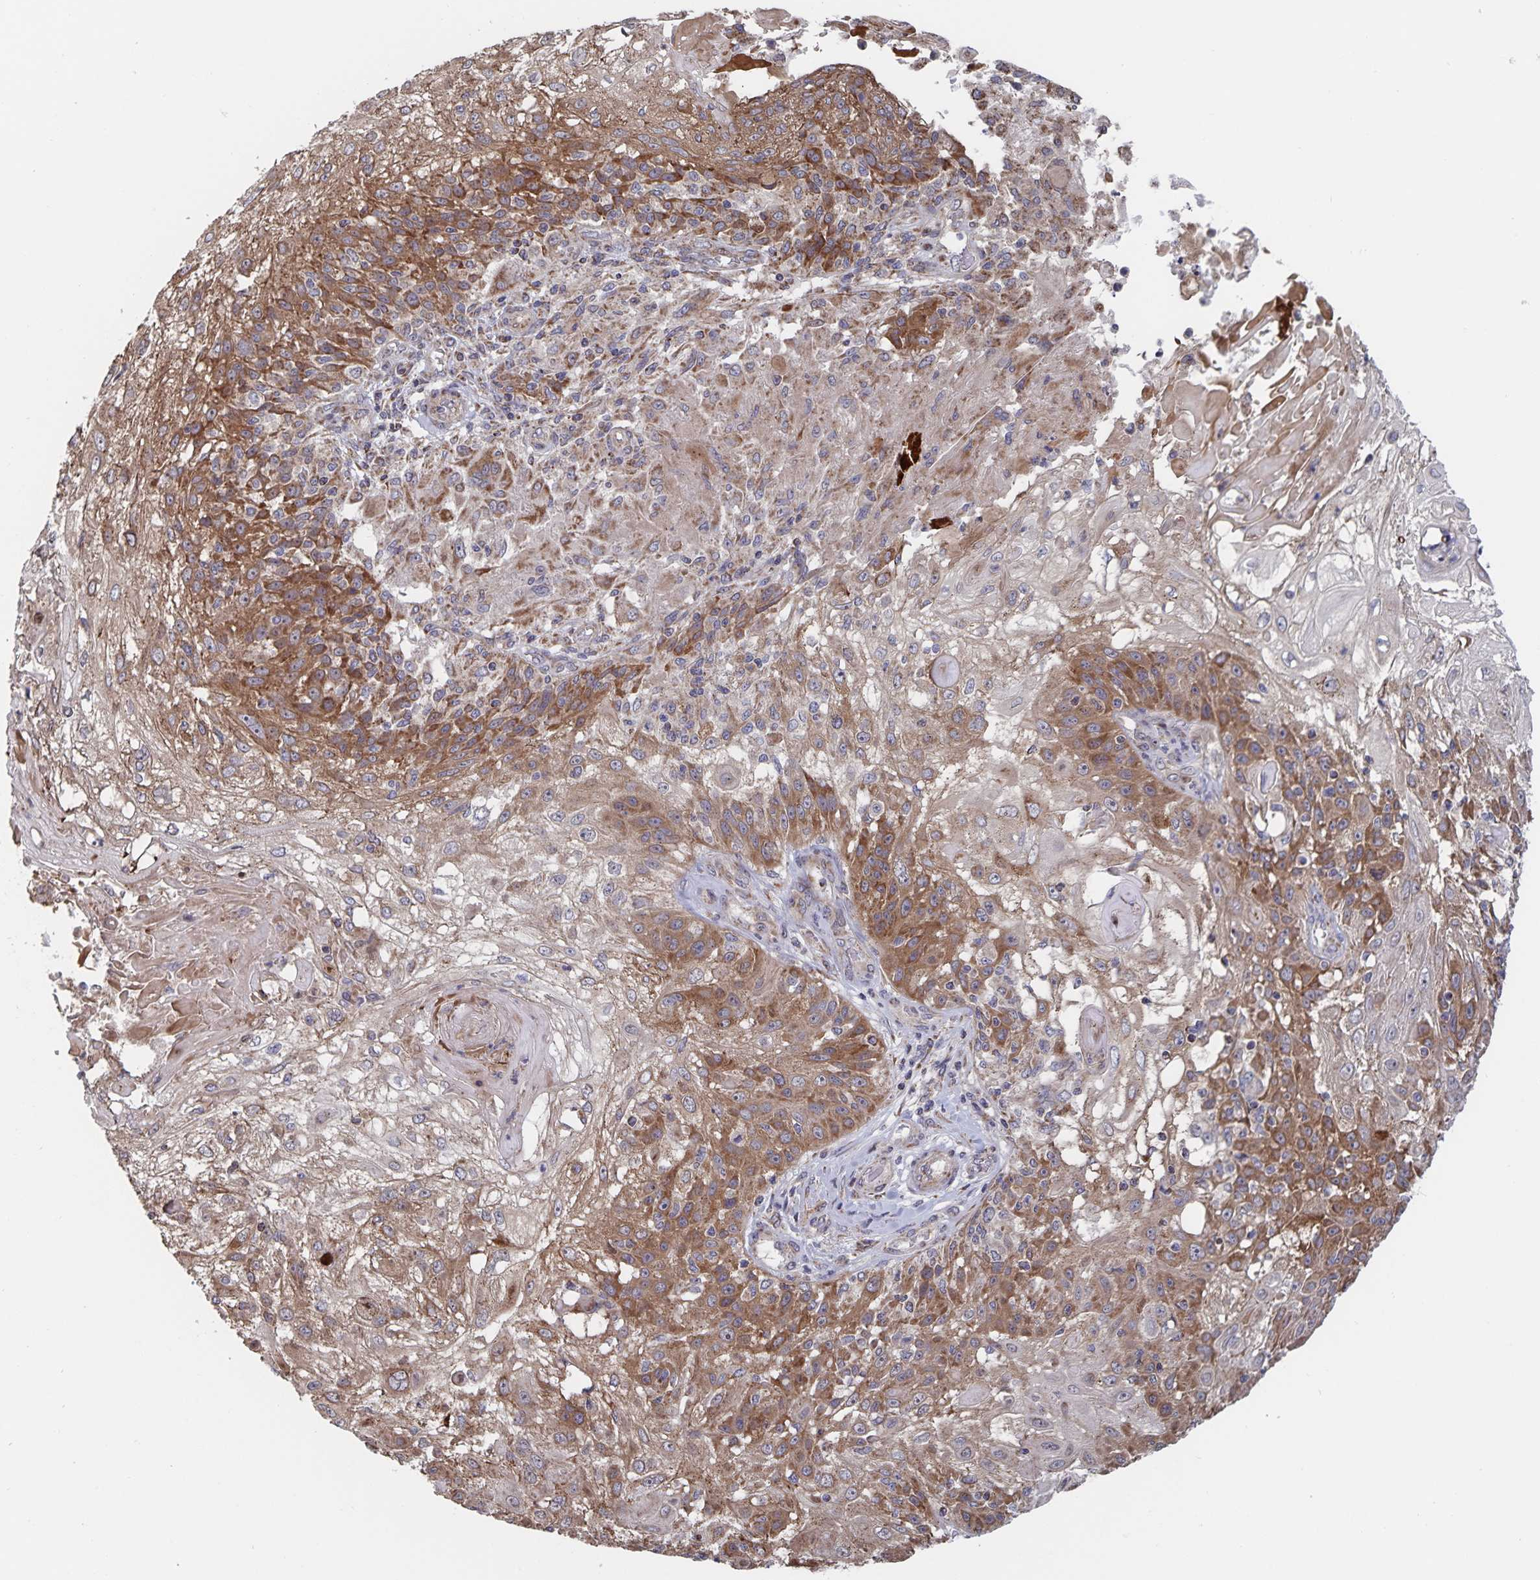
{"staining": {"intensity": "moderate", "quantity": ">75%", "location": "cytoplasmic/membranous"}, "tissue": "skin cancer", "cell_type": "Tumor cells", "image_type": "cancer", "snomed": [{"axis": "morphology", "description": "Normal tissue, NOS"}, {"axis": "morphology", "description": "Squamous cell carcinoma, NOS"}, {"axis": "topography", "description": "Skin"}], "caption": "Immunohistochemistry (IHC) (DAB) staining of squamous cell carcinoma (skin) demonstrates moderate cytoplasmic/membranous protein positivity in about >75% of tumor cells.", "gene": "ACACA", "patient": {"sex": "female", "age": 83}}